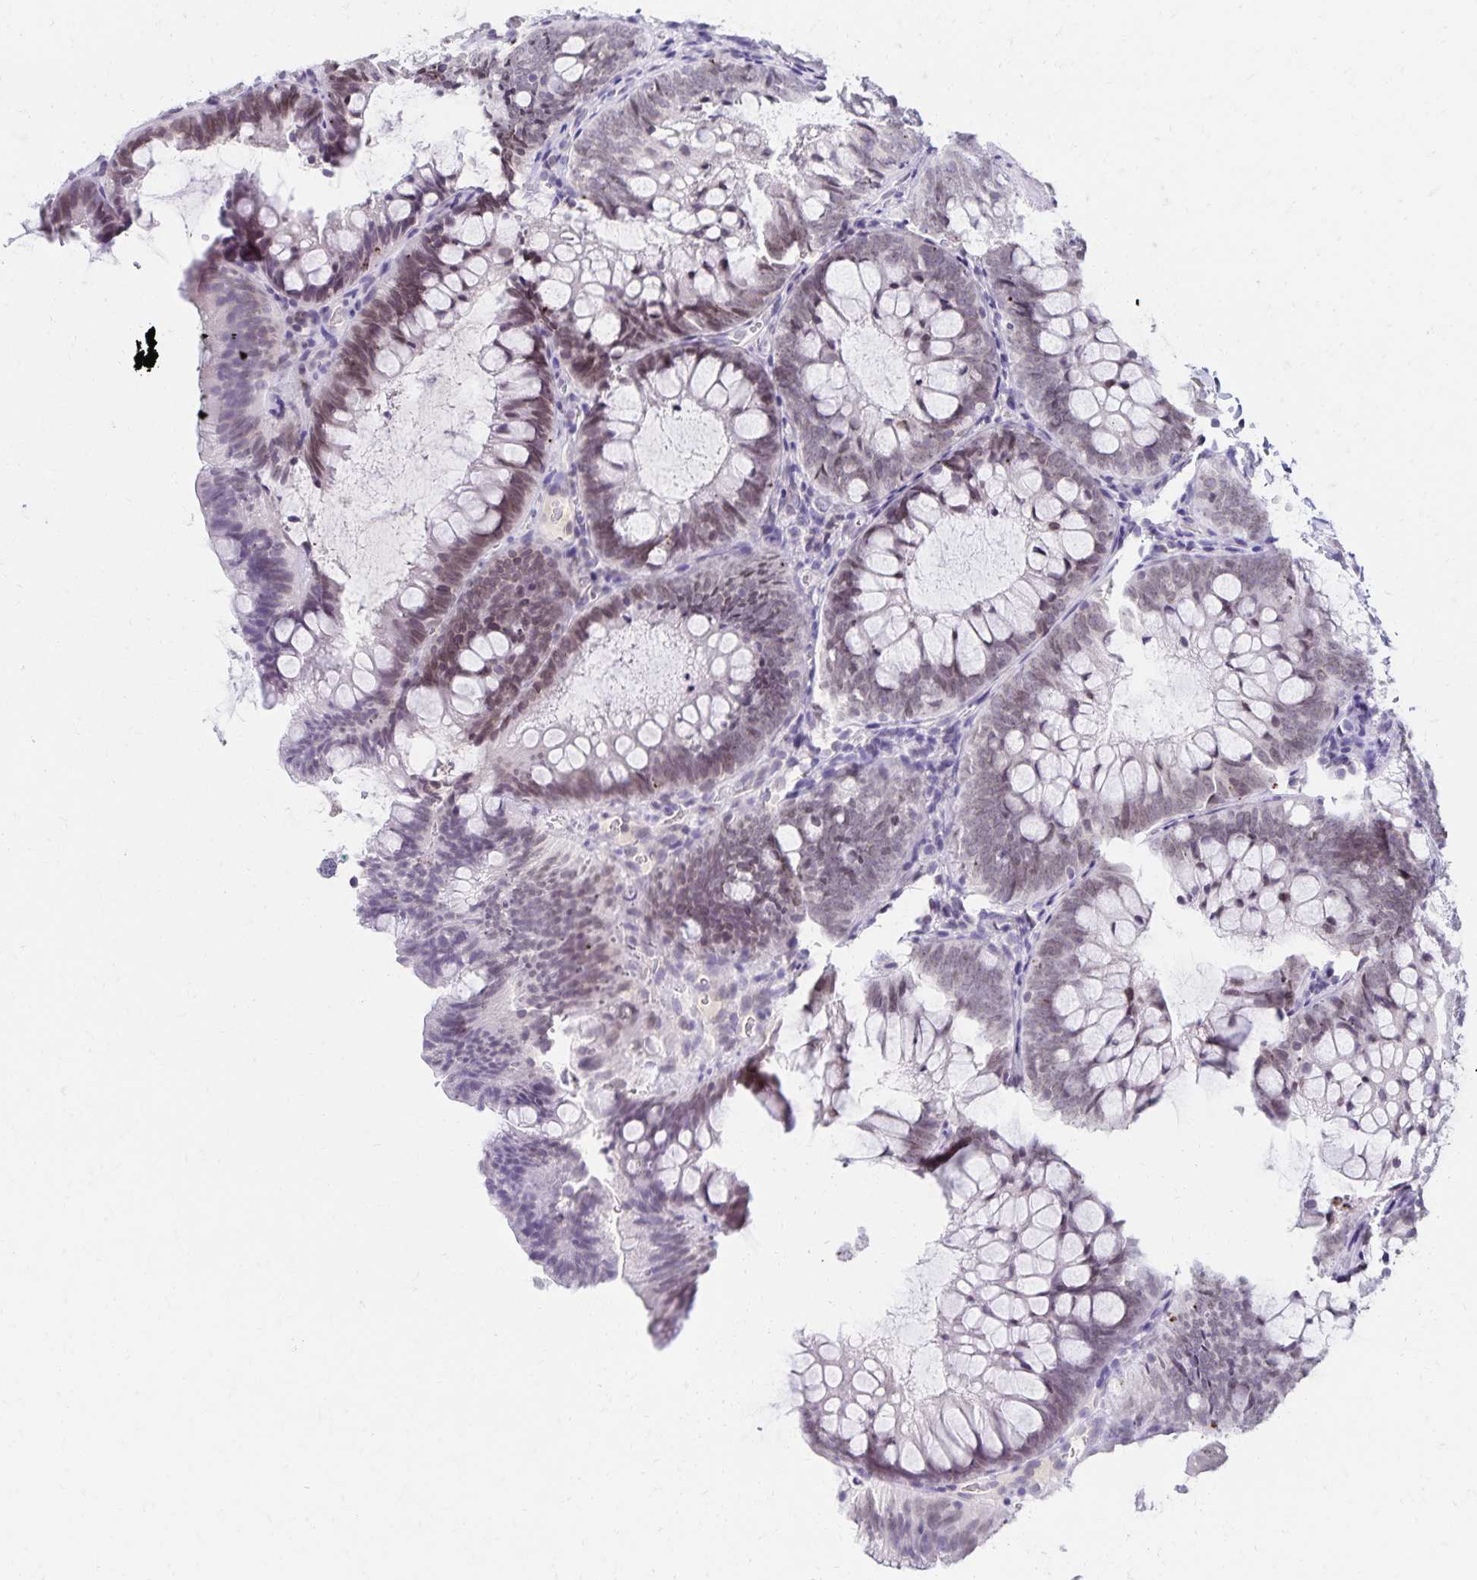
{"staining": {"intensity": "negative", "quantity": "none", "location": "none"}, "tissue": "colon", "cell_type": "Endothelial cells", "image_type": "normal", "snomed": [{"axis": "morphology", "description": "Normal tissue, NOS"}, {"axis": "morphology", "description": "Adenoma, NOS"}, {"axis": "topography", "description": "Soft tissue"}, {"axis": "topography", "description": "Colon"}], "caption": "Immunohistochemistry (IHC) of normal colon displays no expression in endothelial cells. (DAB IHC, high magnification).", "gene": "FAM166C", "patient": {"sex": "male", "age": 47}}